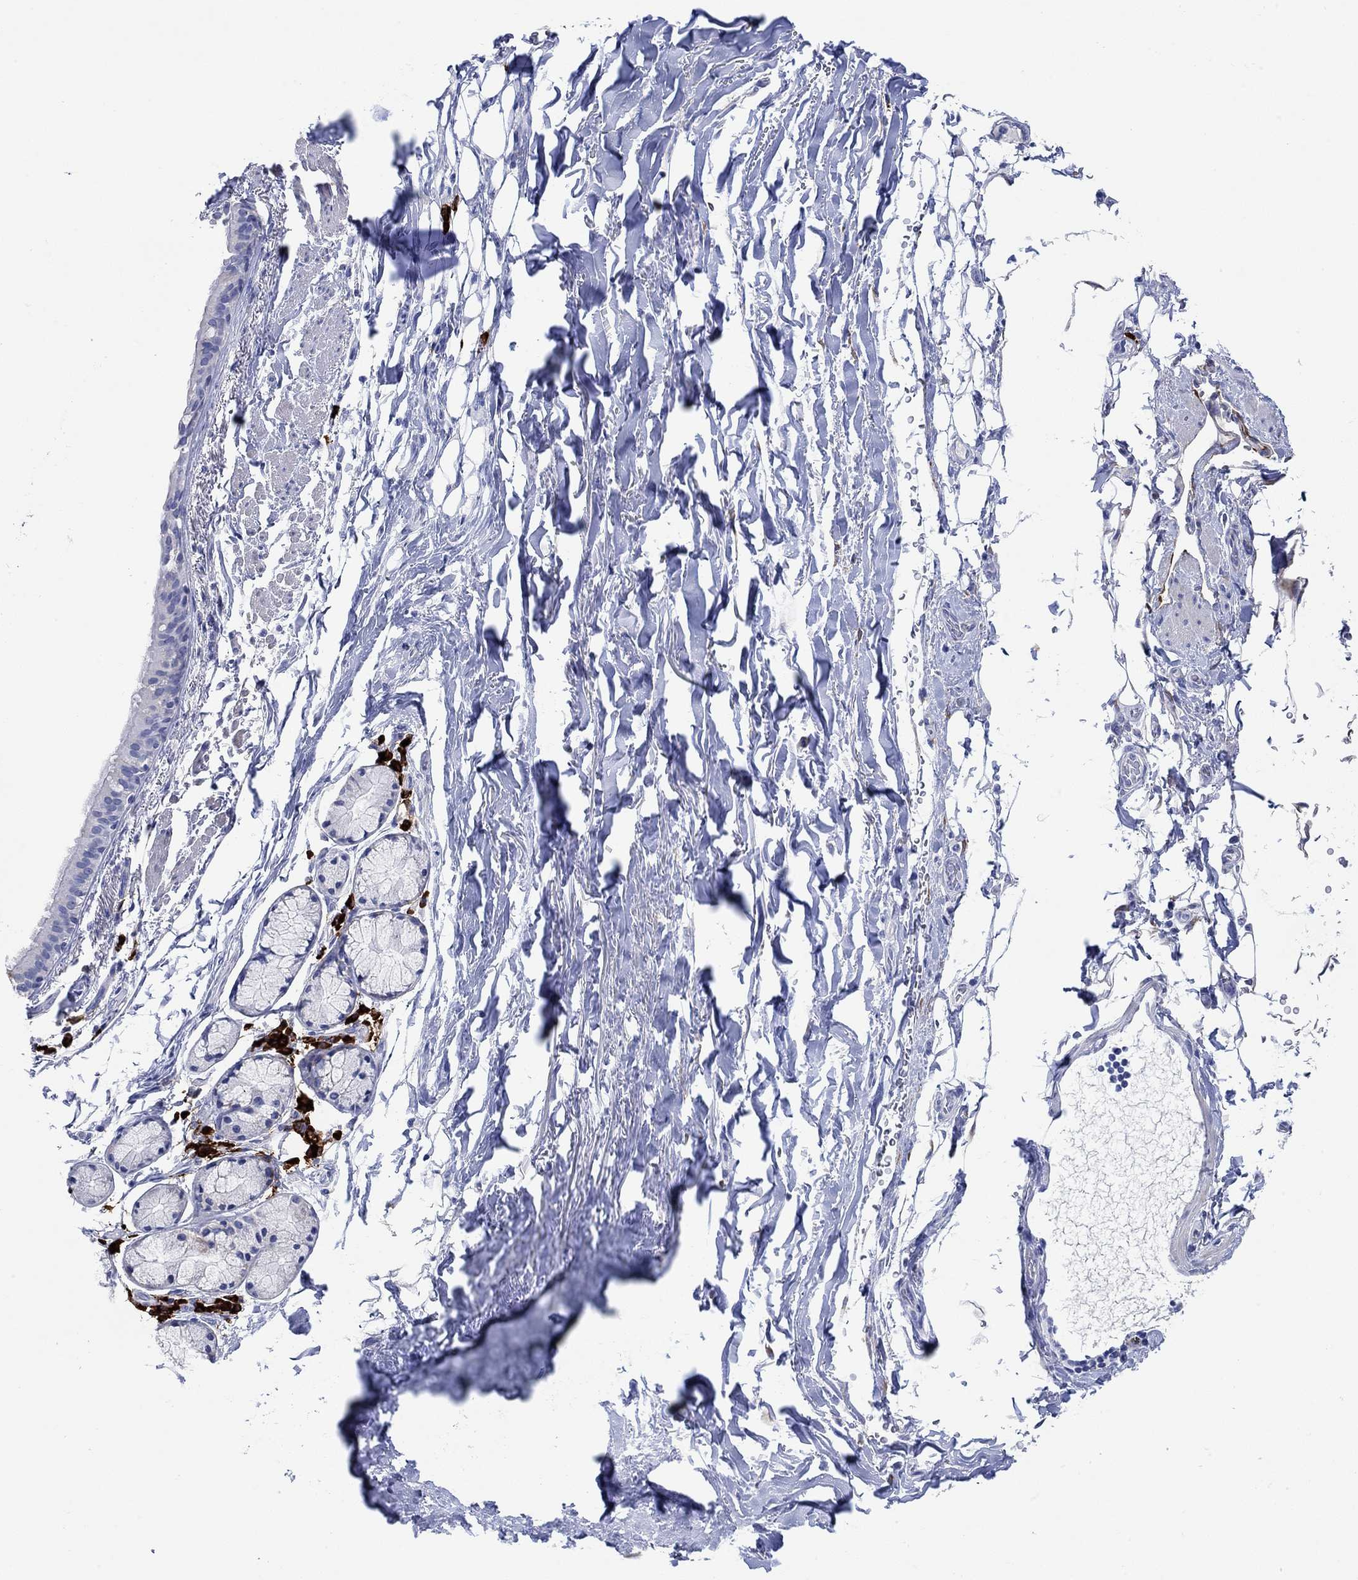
{"staining": {"intensity": "negative", "quantity": "none", "location": "none"}, "tissue": "bronchus", "cell_type": "Respiratory epithelial cells", "image_type": "normal", "snomed": [{"axis": "morphology", "description": "Normal tissue, NOS"}, {"axis": "morphology", "description": "Squamous cell carcinoma, NOS"}, {"axis": "topography", "description": "Bronchus"}, {"axis": "topography", "description": "Lung"}], "caption": "Immunohistochemical staining of benign human bronchus shows no significant positivity in respiratory epithelial cells.", "gene": "P2RY6", "patient": {"sex": "male", "age": 69}}